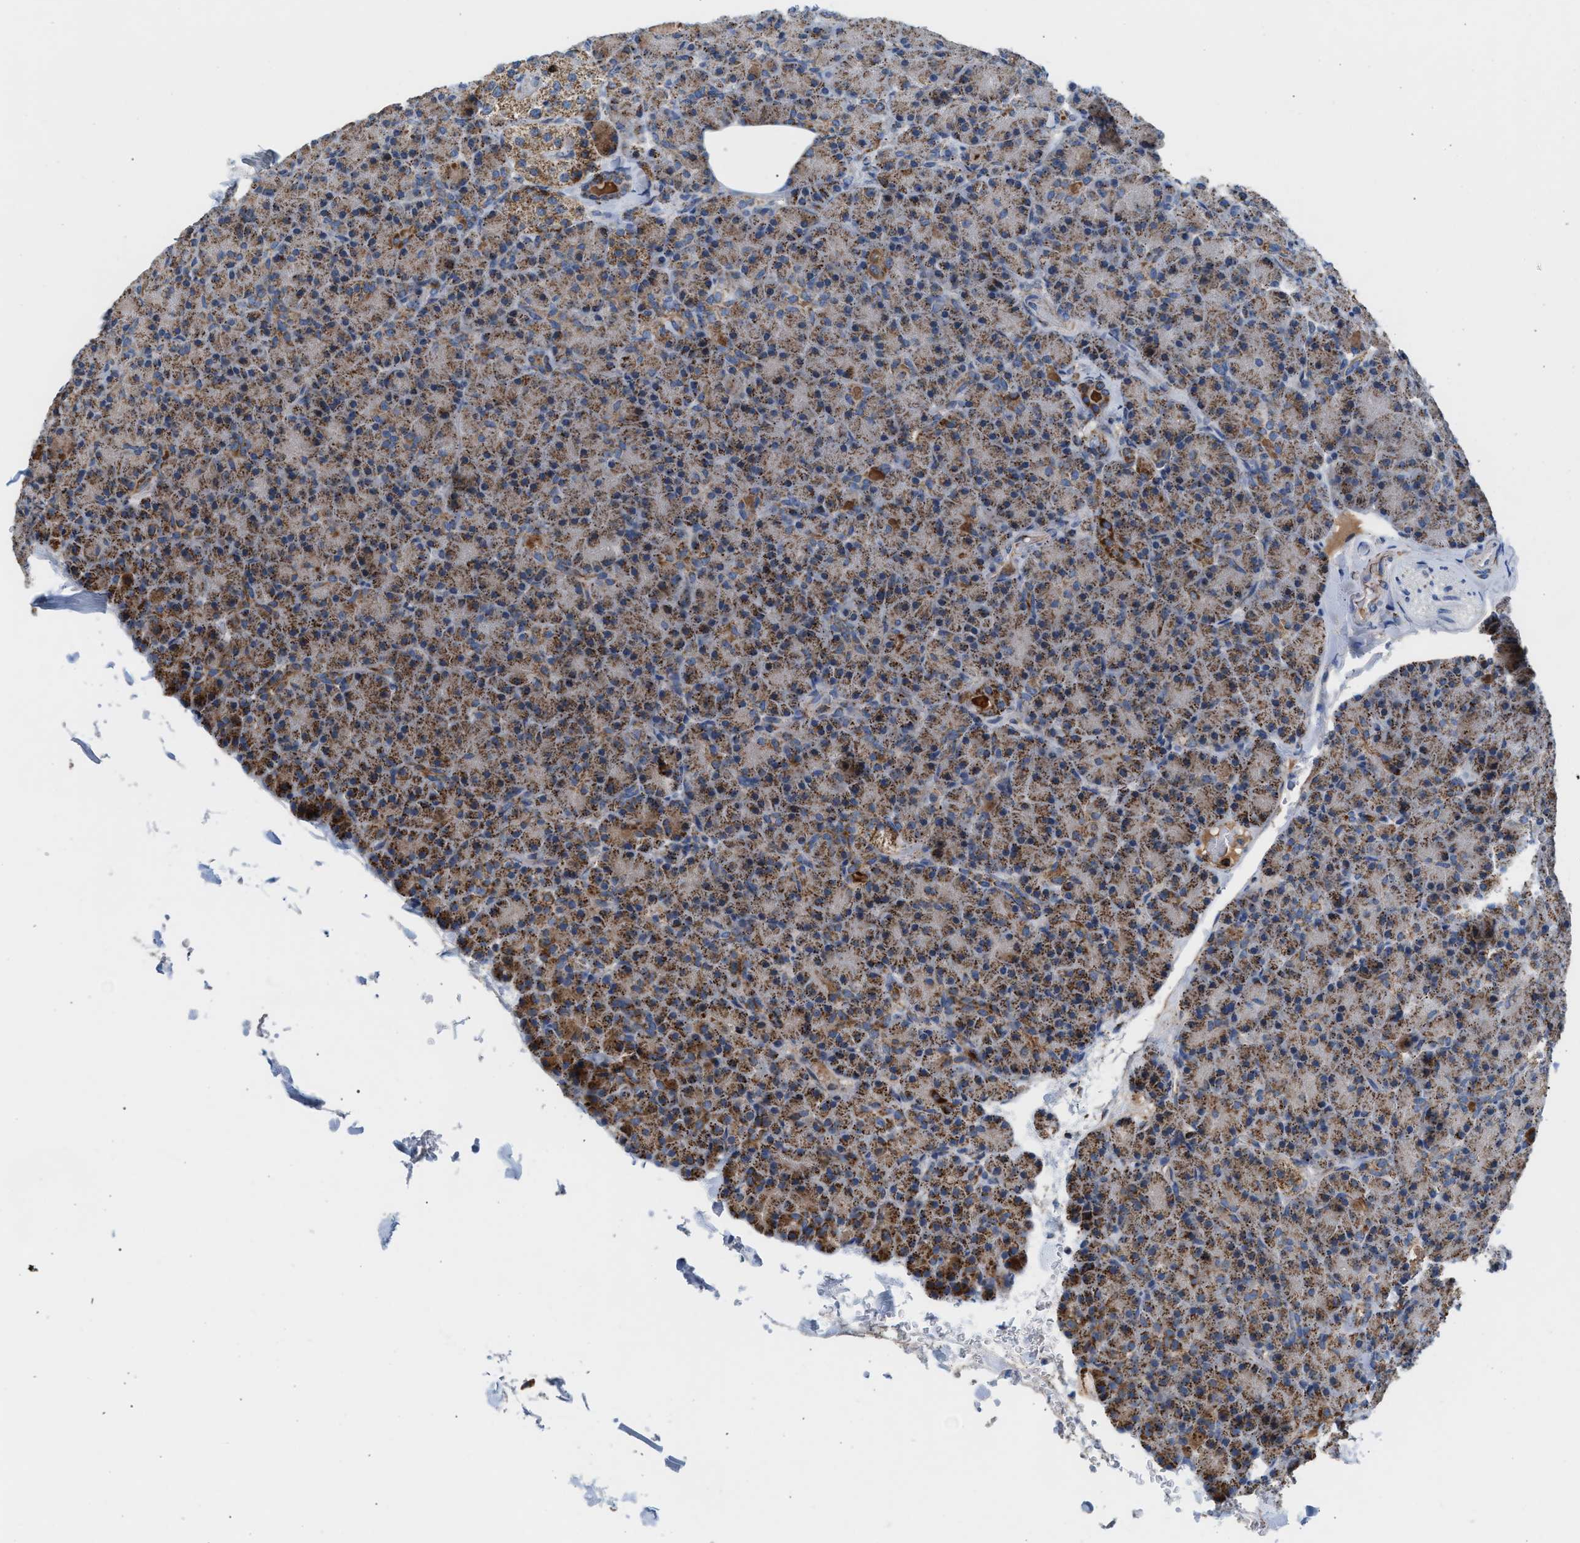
{"staining": {"intensity": "moderate", "quantity": ">75%", "location": "cytoplasmic/membranous"}, "tissue": "pancreas", "cell_type": "Exocrine glandular cells", "image_type": "normal", "snomed": [{"axis": "morphology", "description": "Normal tissue, NOS"}, {"axis": "topography", "description": "Pancreas"}], "caption": "Pancreas stained for a protein (brown) displays moderate cytoplasmic/membranous positive expression in about >75% of exocrine glandular cells.", "gene": "PMPCA", "patient": {"sex": "female", "age": 43}}